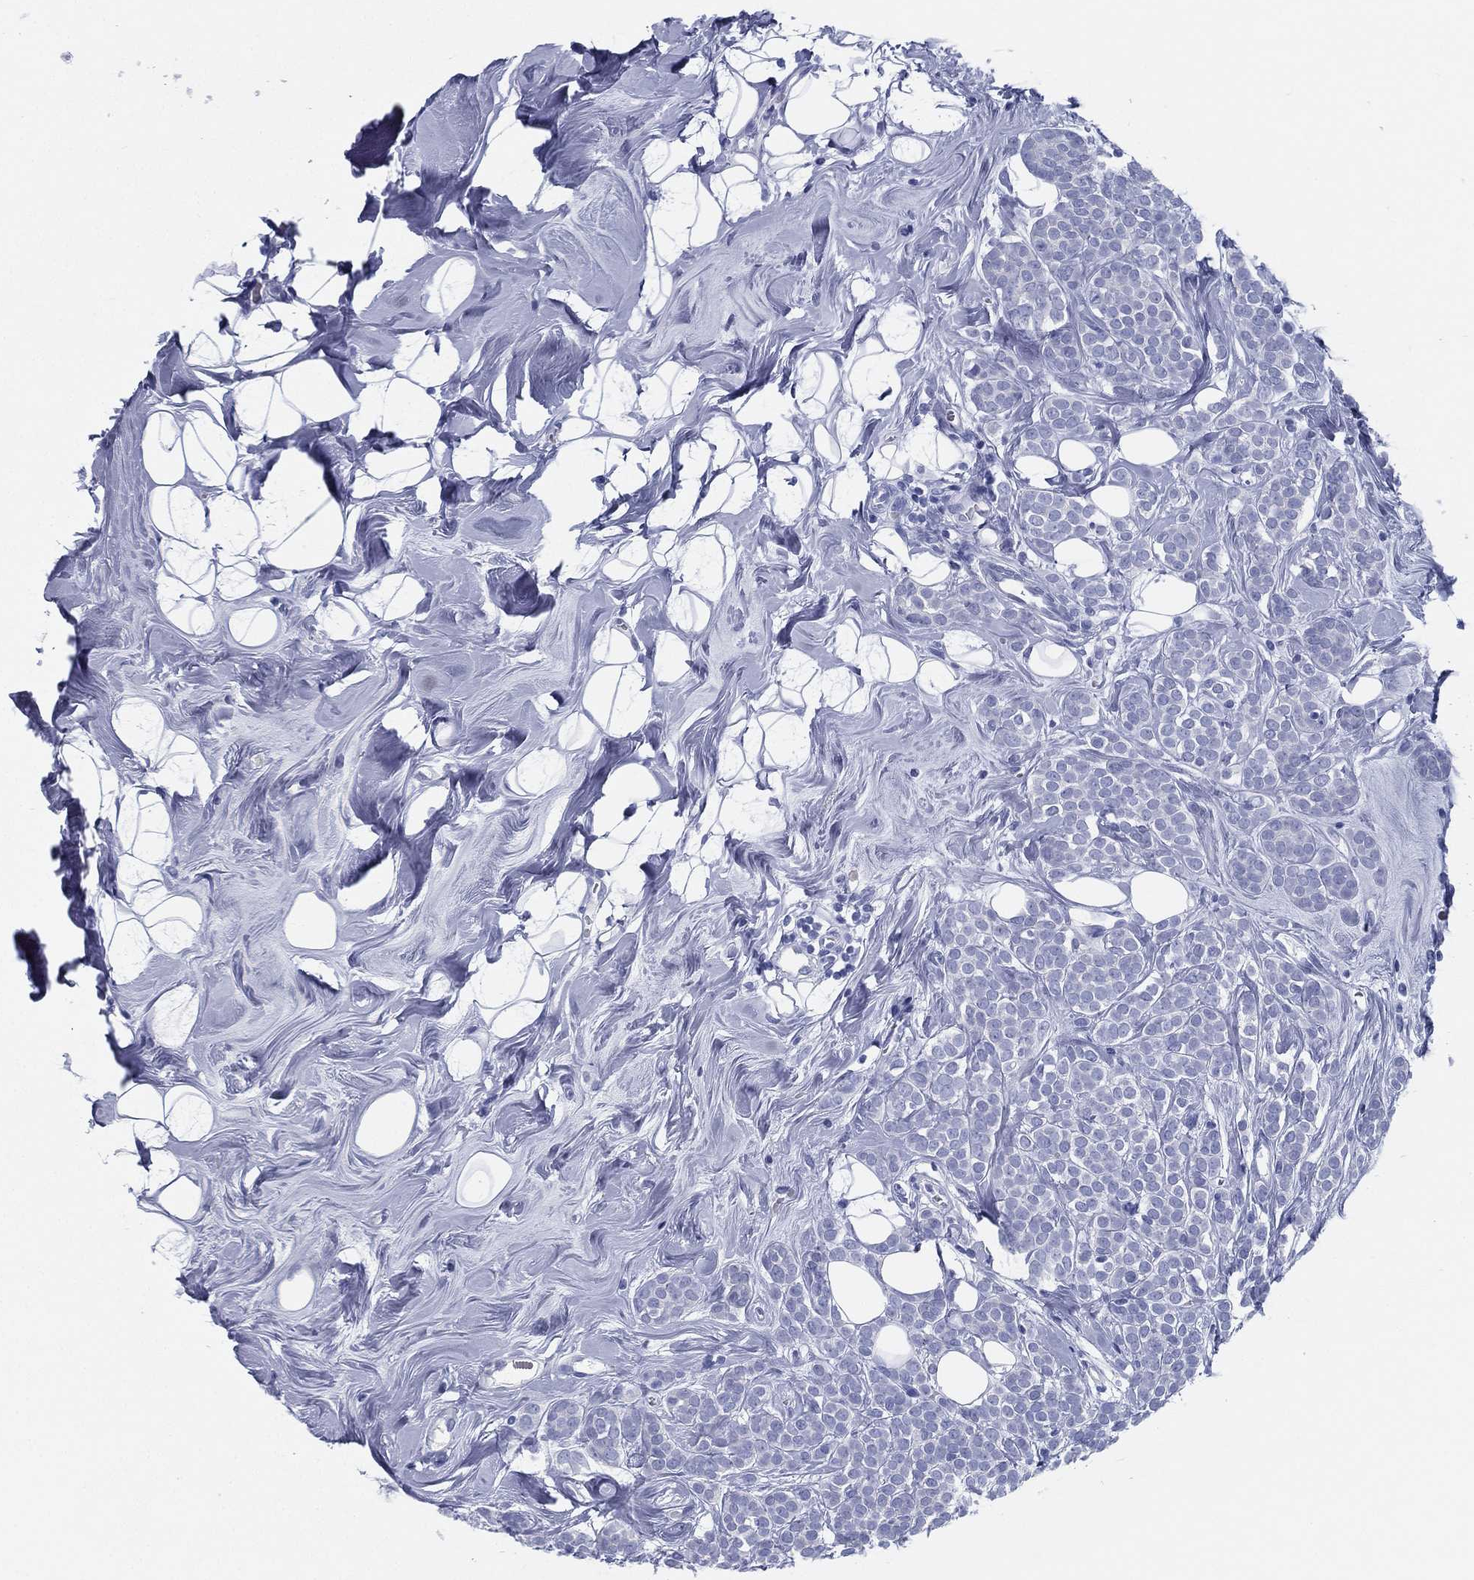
{"staining": {"intensity": "negative", "quantity": "none", "location": "none"}, "tissue": "breast cancer", "cell_type": "Tumor cells", "image_type": "cancer", "snomed": [{"axis": "morphology", "description": "Lobular carcinoma"}, {"axis": "topography", "description": "Breast"}], "caption": "Micrograph shows no significant protein expression in tumor cells of breast cancer (lobular carcinoma).", "gene": "TMEM252", "patient": {"sex": "female", "age": 49}}